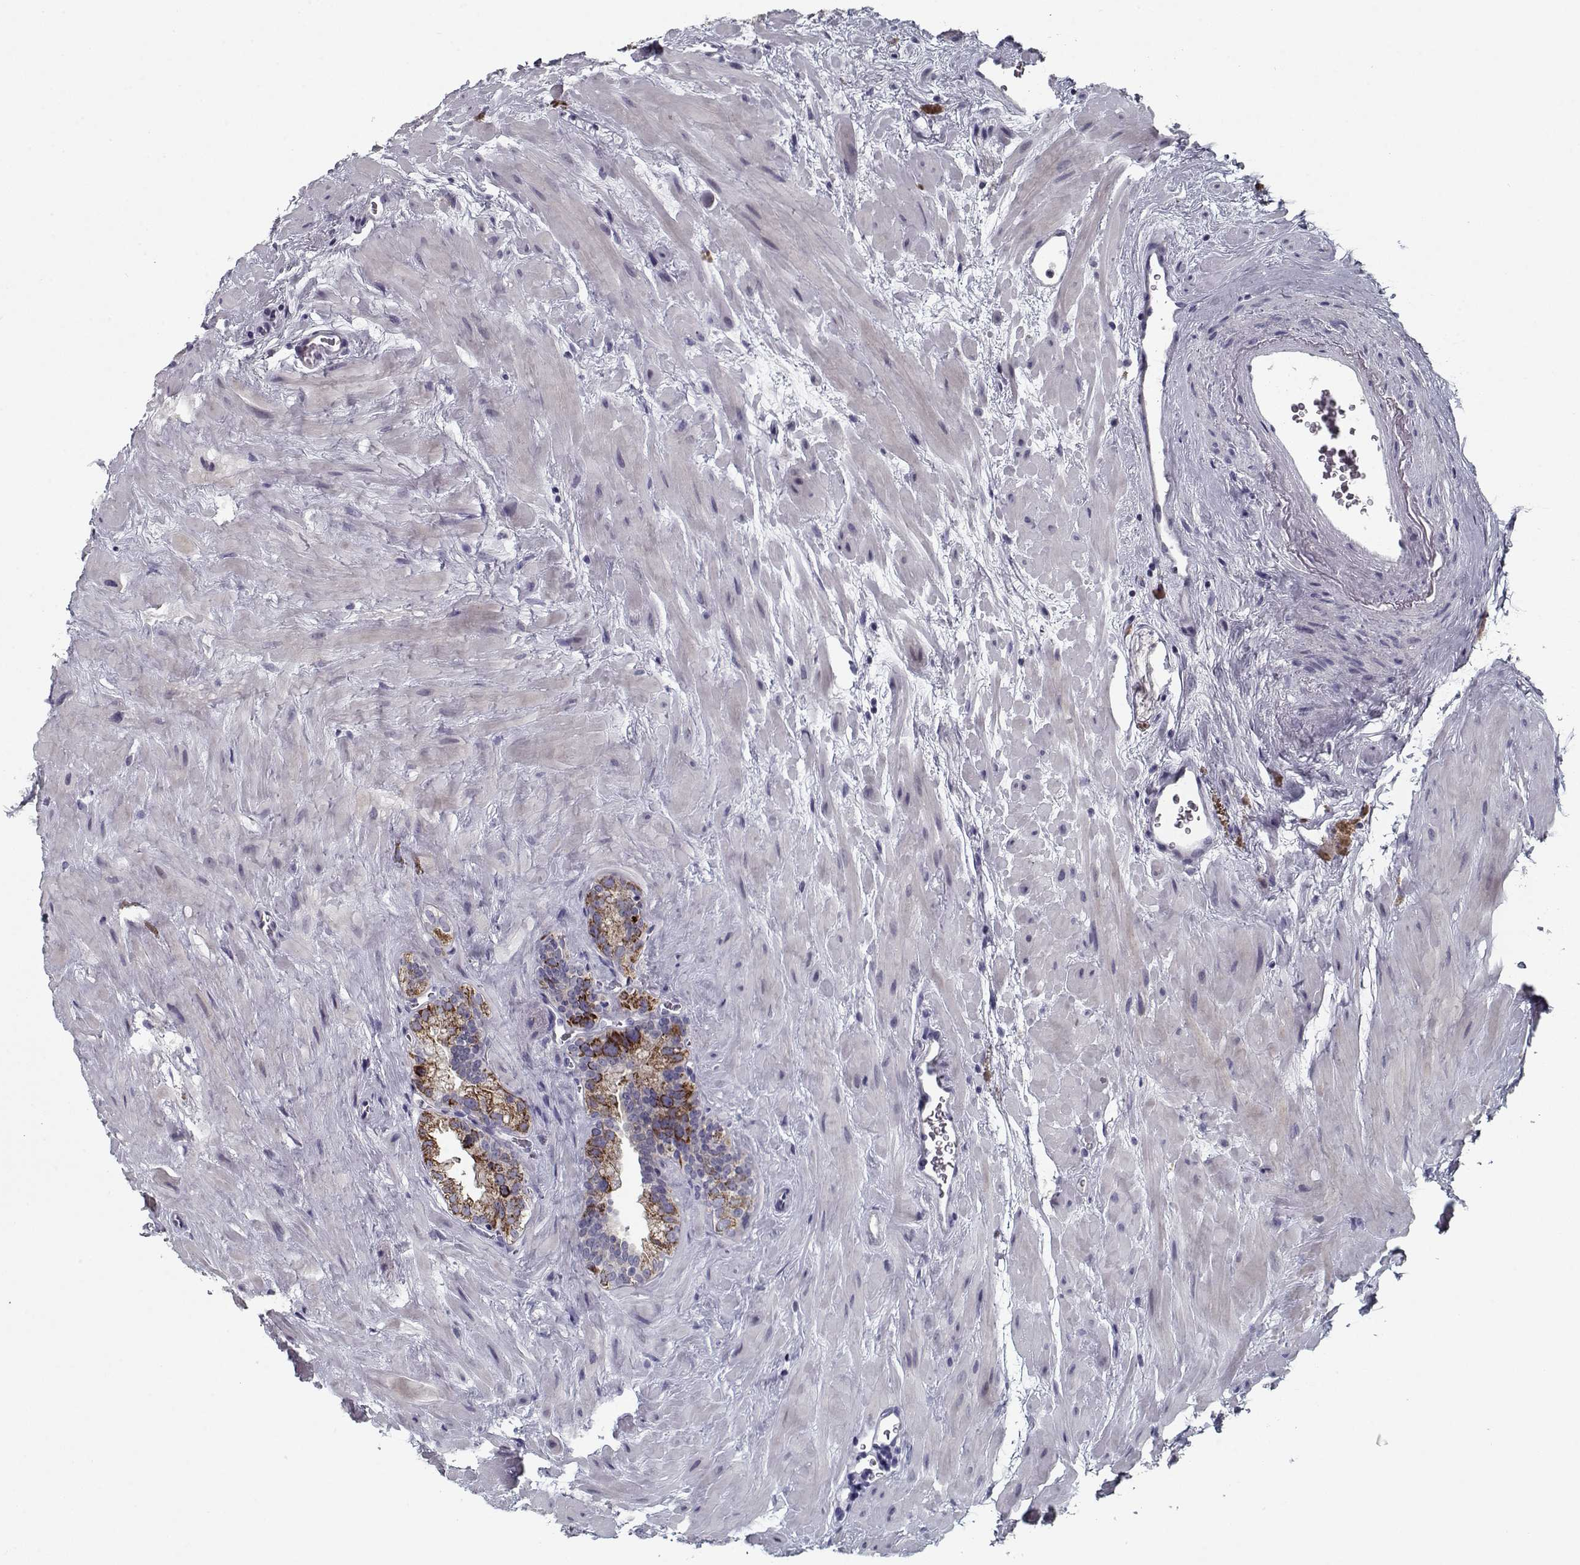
{"staining": {"intensity": "strong", "quantity": "25%-75%", "location": "cytoplasmic/membranous"}, "tissue": "seminal vesicle", "cell_type": "Glandular cells", "image_type": "normal", "snomed": [{"axis": "morphology", "description": "Normal tissue, NOS"}, {"axis": "topography", "description": "Seminal veicle"}], "caption": "IHC photomicrograph of normal human seminal vesicle stained for a protein (brown), which displays high levels of strong cytoplasmic/membranous expression in about 25%-75% of glandular cells.", "gene": "DDX25", "patient": {"sex": "male", "age": 71}}